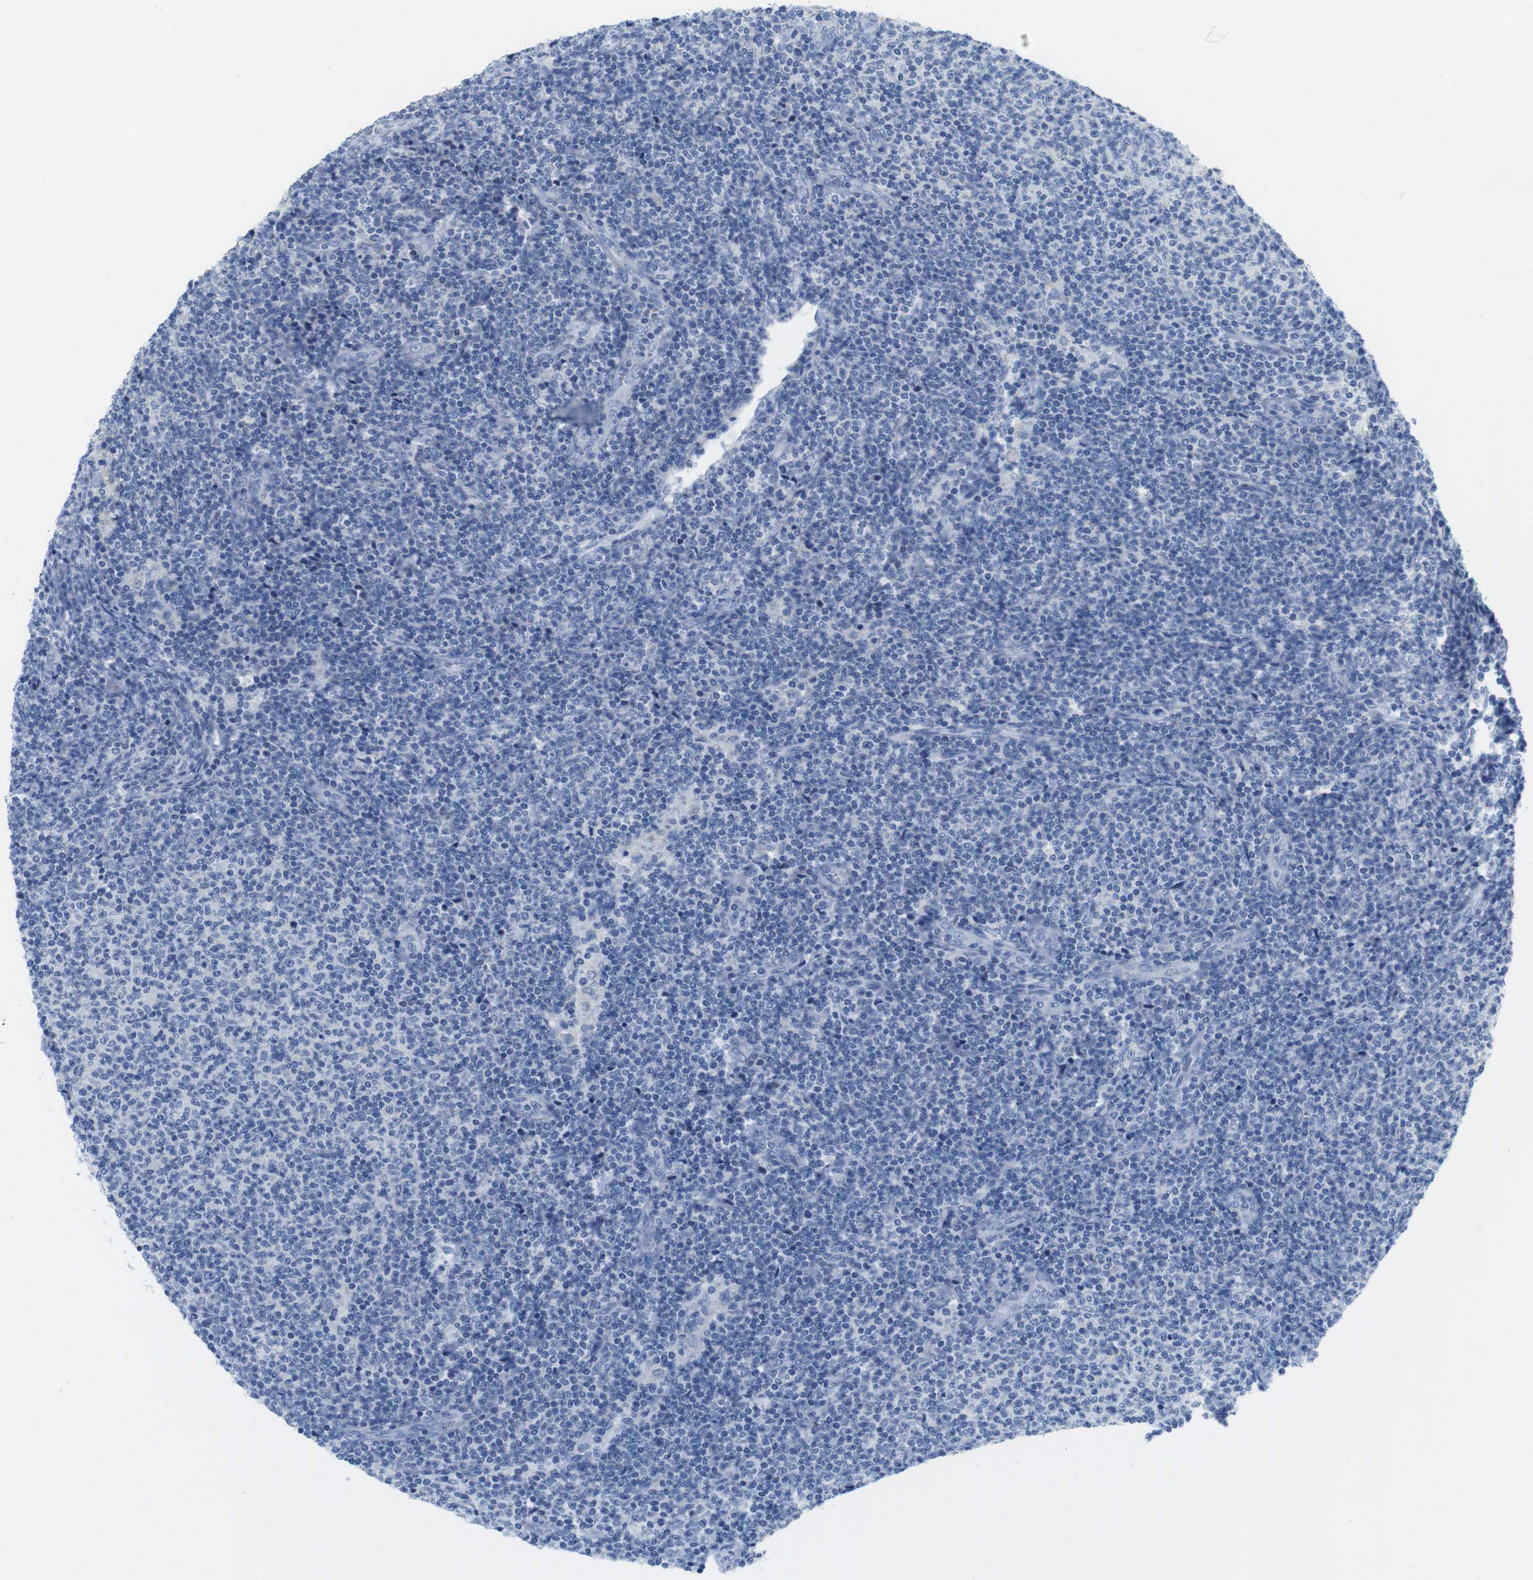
{"staining": {"intensity": "negative", "quantity": "none", "location": "none"}, "tissue": "lymphoma", "cell_type": "Tumor cells", "image_type": "cancer", "snomed": [{"axis": "morphology", "description": "Malignant lymphoma, non-Hodgkin's type, Low grade"}, {"axis": "topography", "description": "Lymph node"}], "caption": "Immunohistochemical staining of human lymphoma demonstrates no significant expression in tumor cells.", "gene": "ASIC5", "patient": {"sex": "male", "age": 66}}